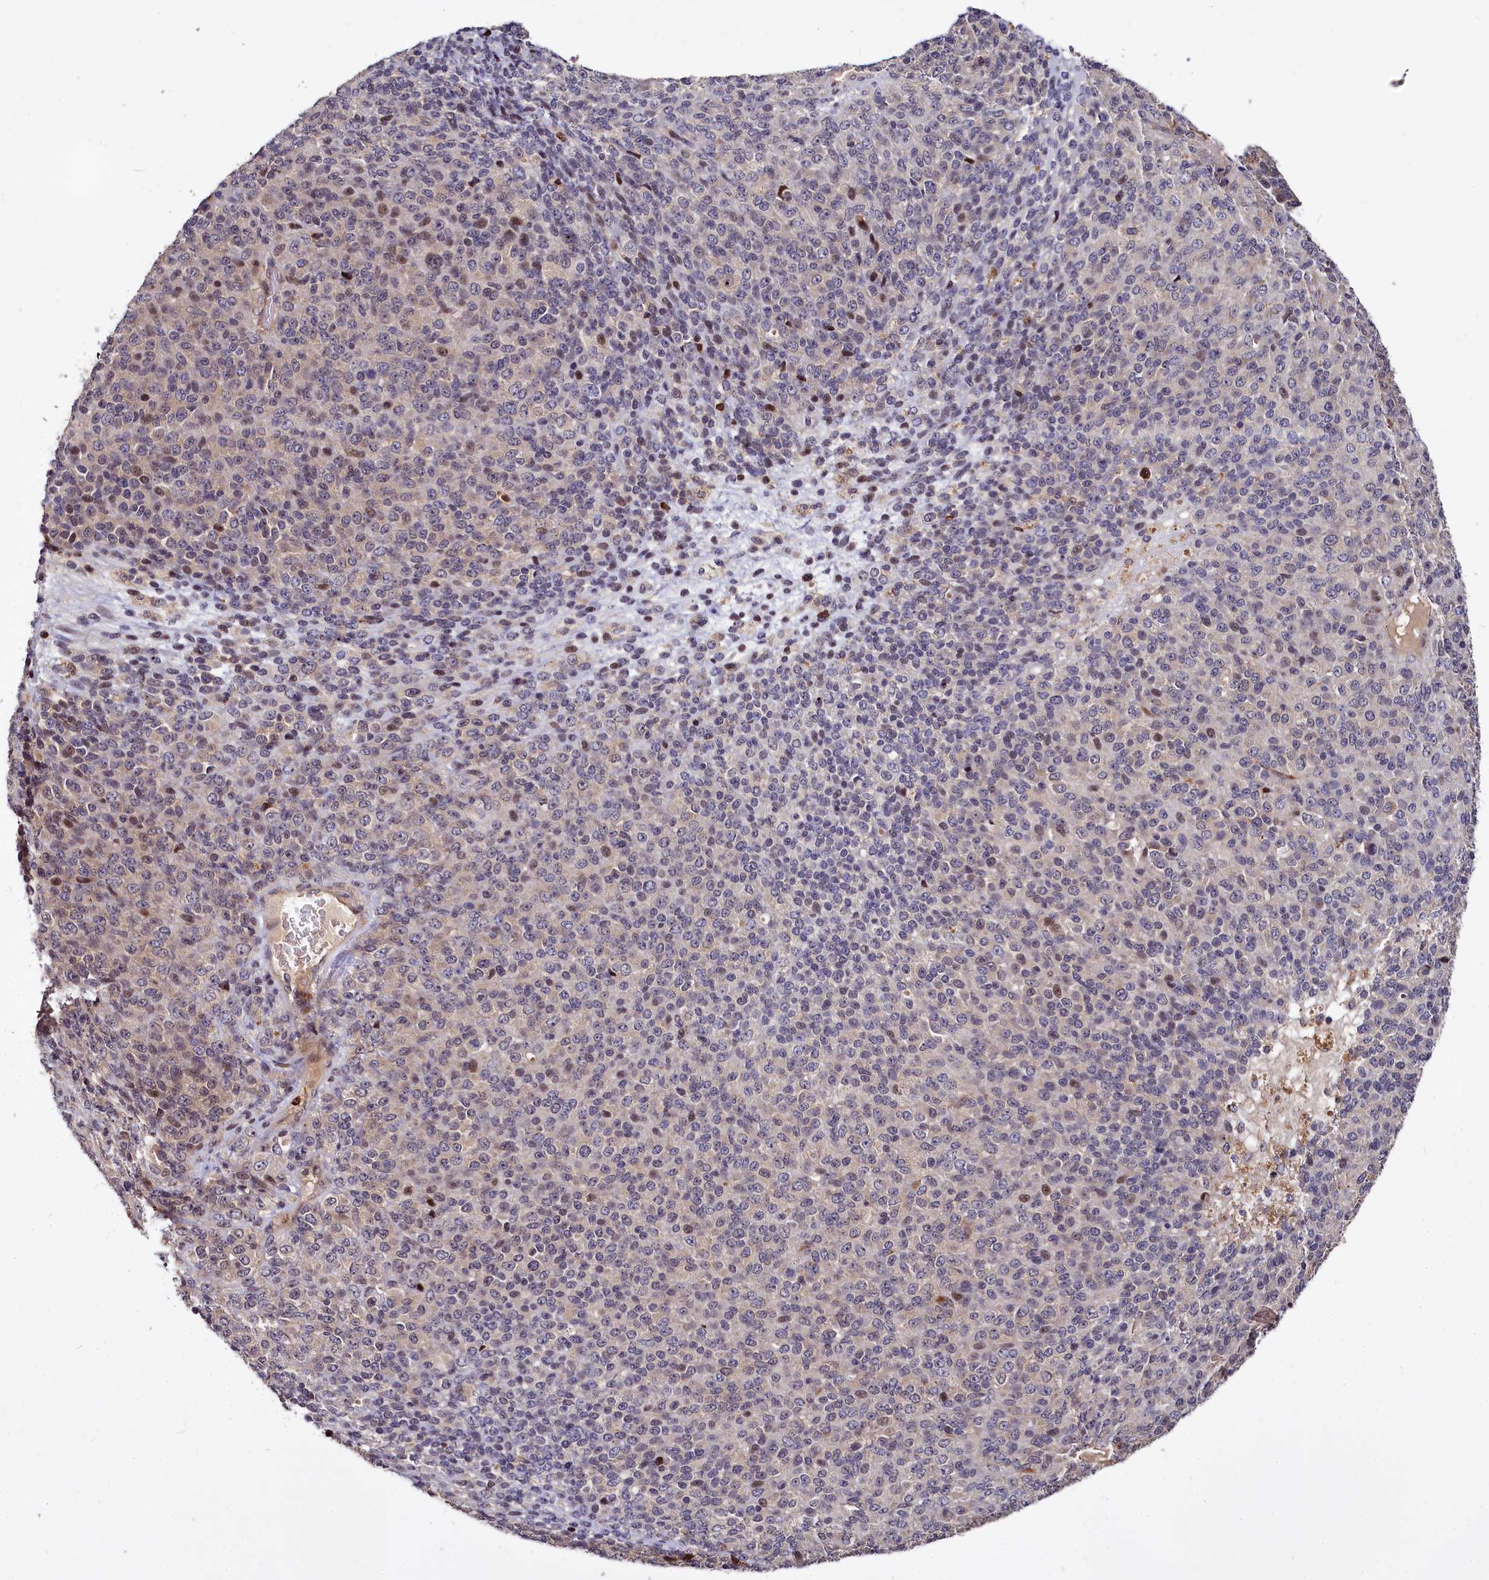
{"staining": {"intensity": "moderate", "quantity": "<25%", "location": "nuclear"}, "tissue": "melanoma", "cell_type": "Tumor cells", "image_type": "cancer", "snomed": [{"axis": "morphology", "description": "Malignant melanoma, Metastatic site"}, {"axis": "topography", "description": "Brain"}], "caption": "Moderate nuclear protein positivity is appreciated in approximately <25% of tumor cells in malignant melanoma (metastatic site).", "gene": "ATG101", "patient": {"sex": "female", "age": 56}}